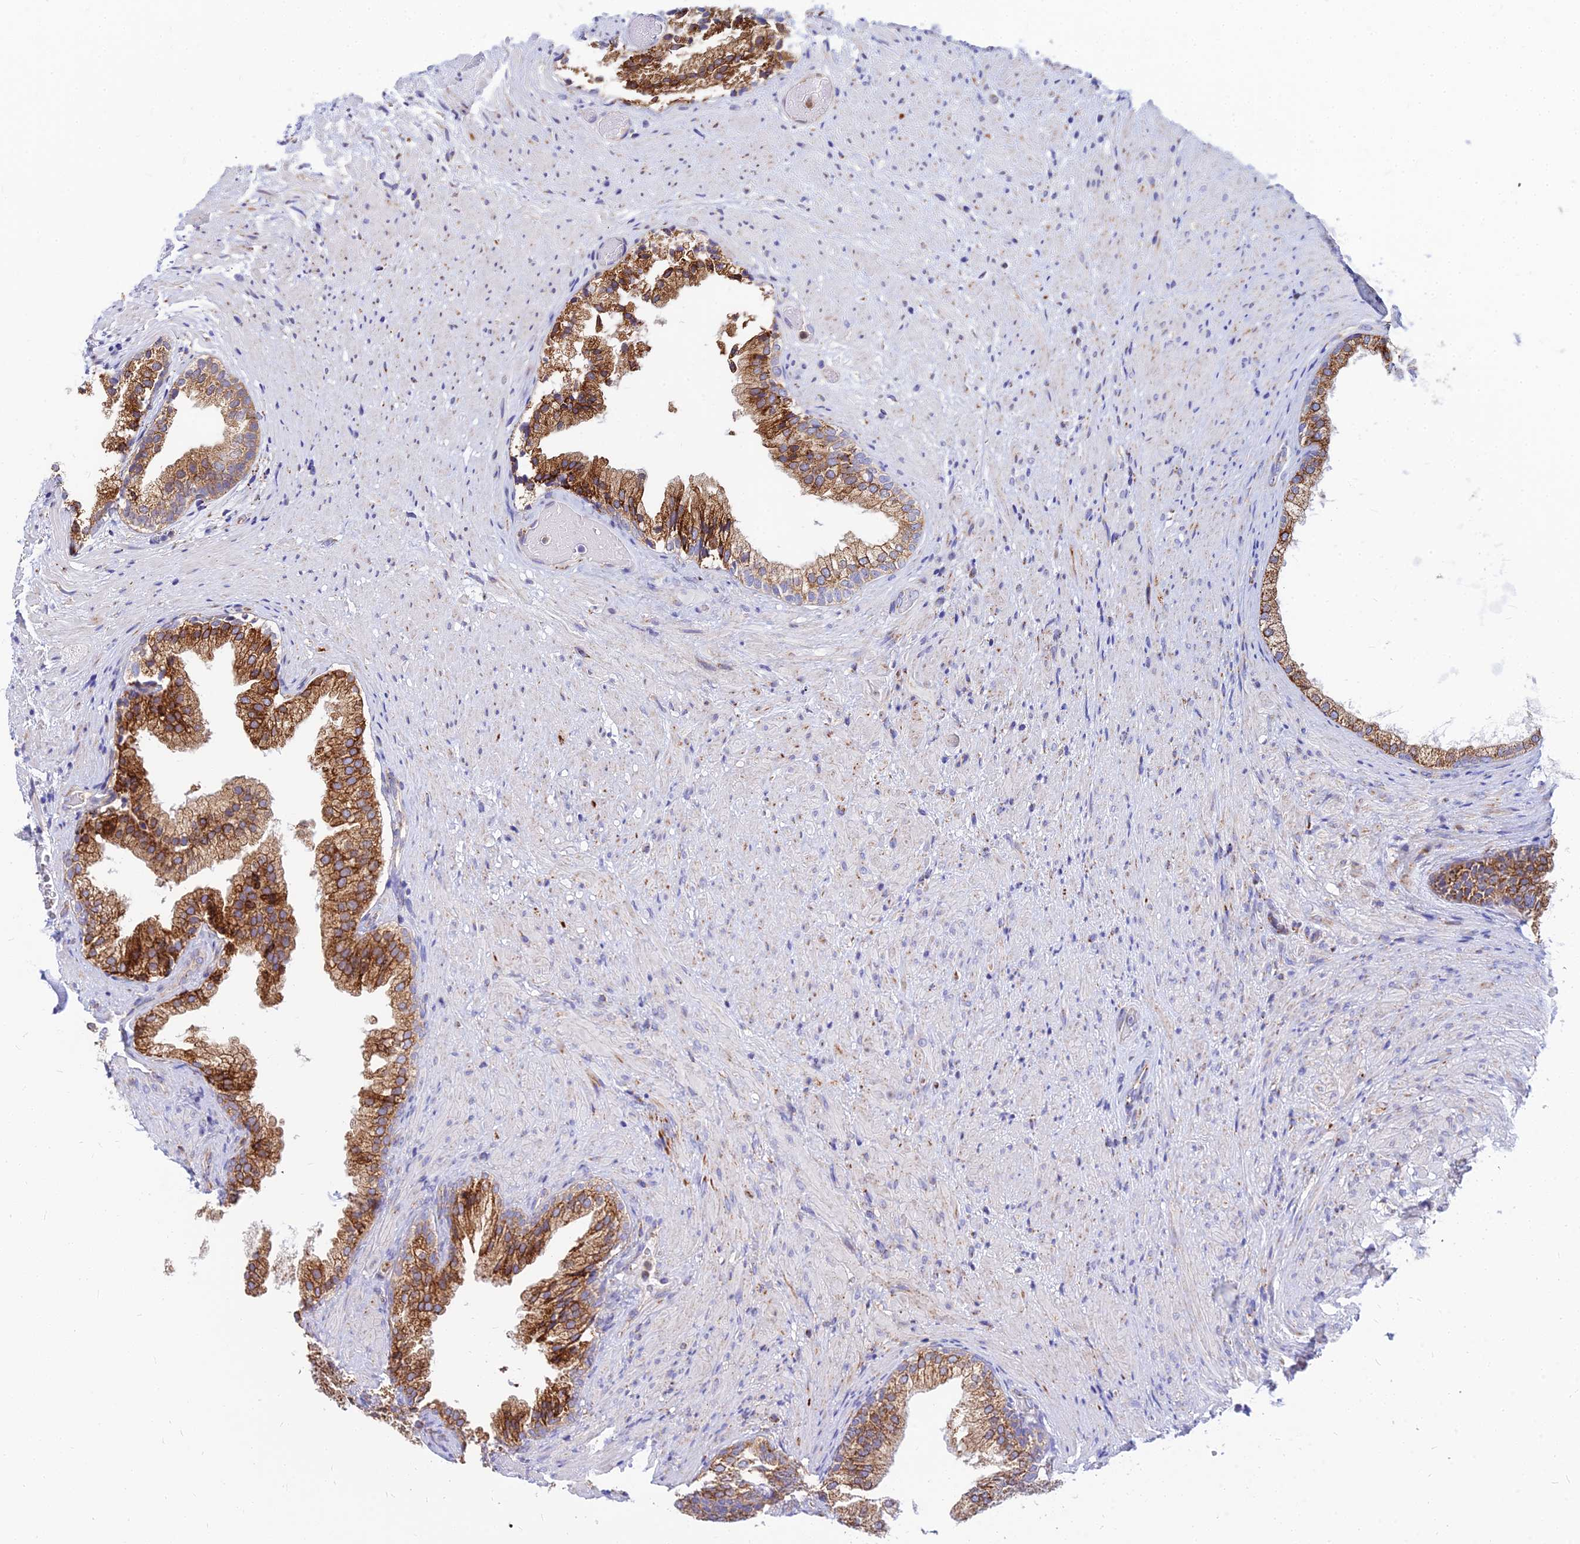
{"staining": {"intensity": "strong", "quantity": ">75%", "location": "cytoplasmic/membranous"}, "tissue": "prostate", "cell_type": "Glandular cells", "image_type": "normal", "snomed": [{"axis": "morphology", "description": "Normal tissue, NOS"}, {"axis": "topography", "description": "Prostate"}], "caption": "This is an image of immunohistochemistry staining of benign prostate, which shows strong positivity in the cytoplasmic/membranous of glandular cells.", "gene": "CCT6A", "patient": {"sex": "male", "age": 76}}